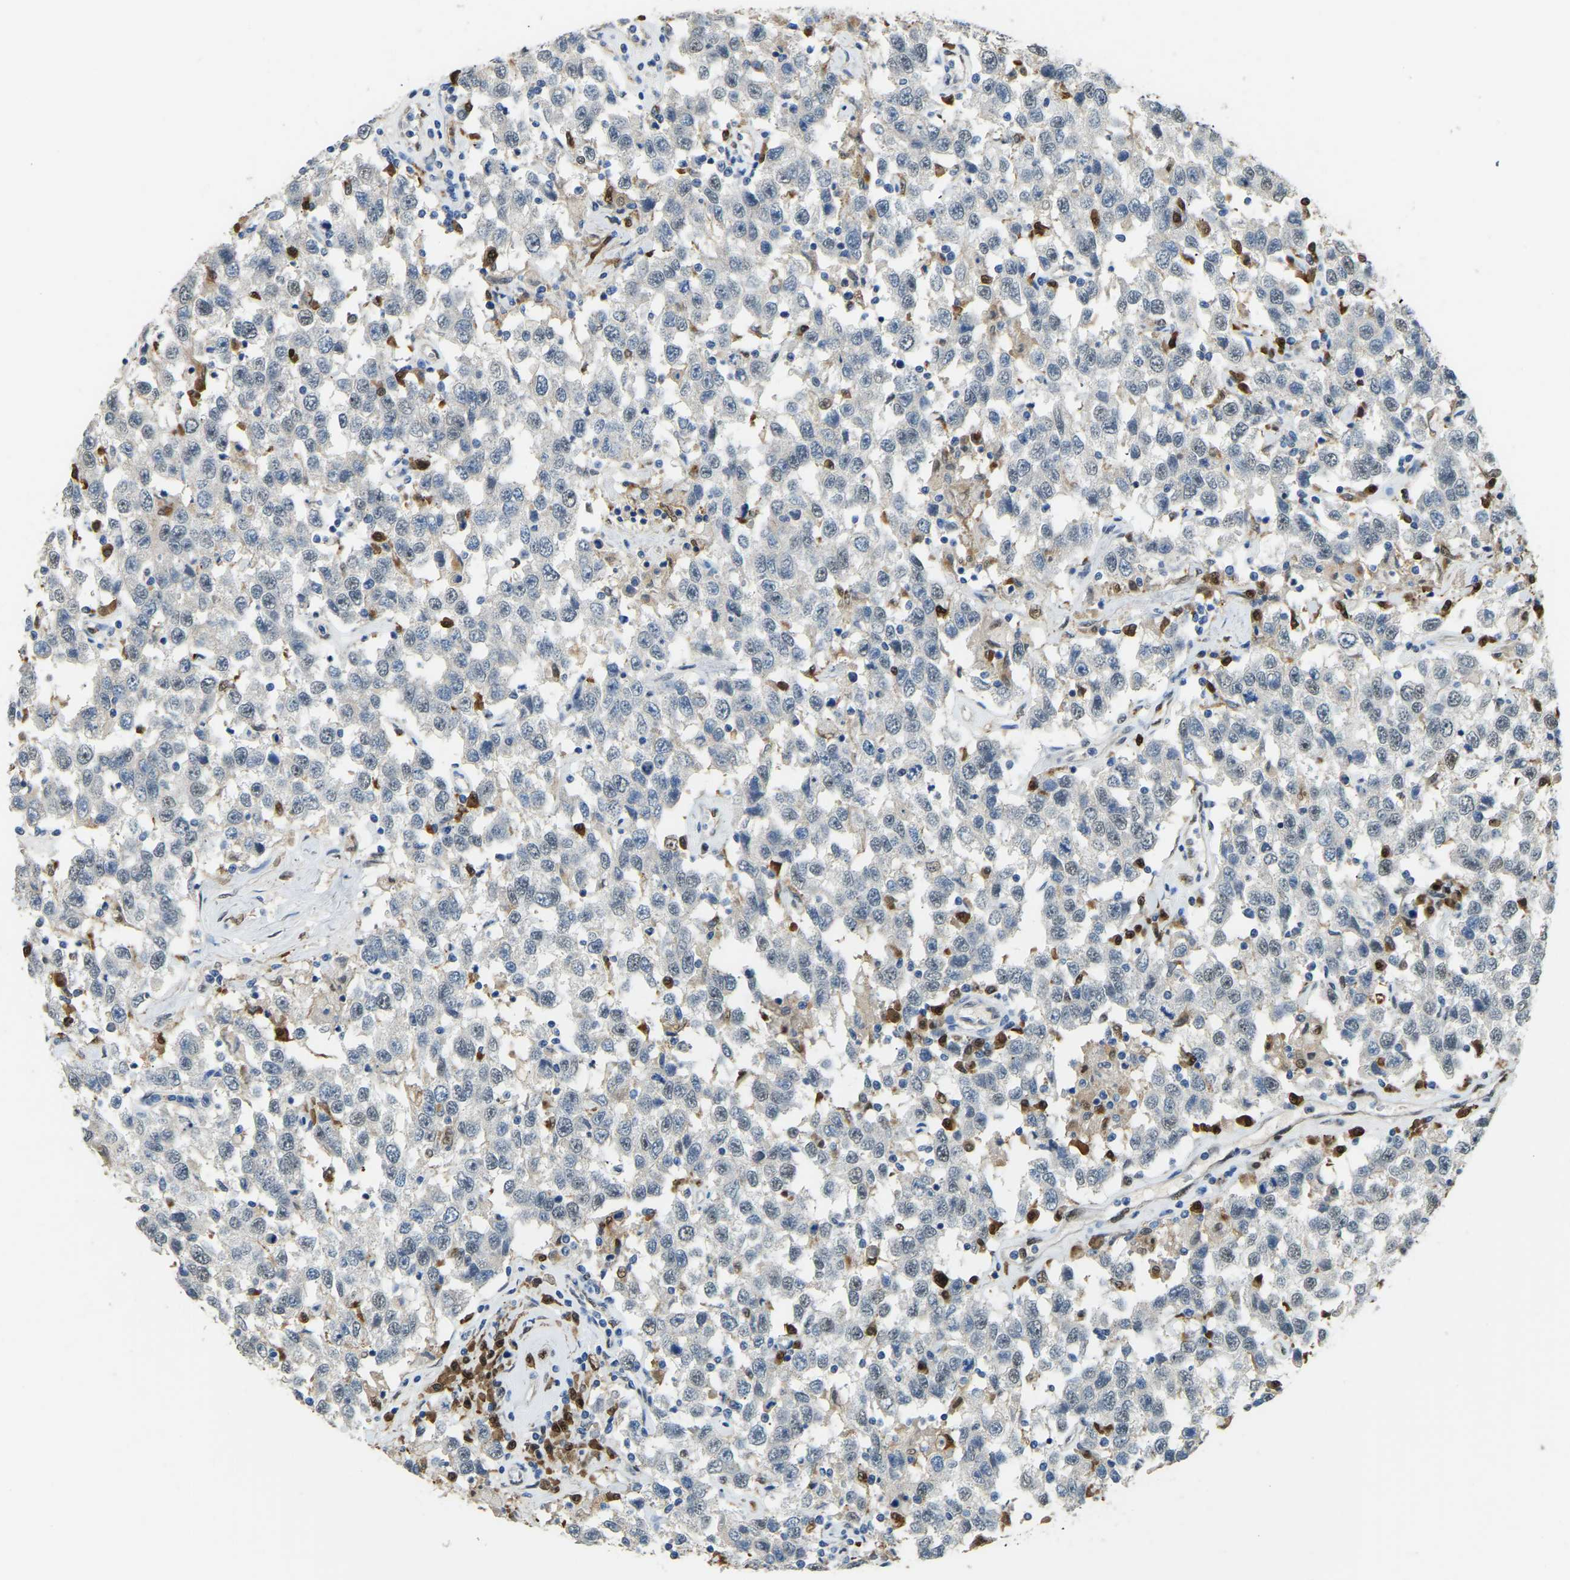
{"staining": {"intensity": "weak", "quantity": "25%-75%", "location": "nuclear"}, "tissue": "testis cancer", "cell_type": "Tumor cells", "image_type": "cancer", "snomed": [{"axis": "morphology", "description": "Seminoma, NOS"}, {"axis": "topography", "description": "Testis"}], "caption": "Approximately 25%-75% of tumor cells in human testis cancer (seminoma) display weak nuclear protein expression as visualized by brown immunohistochemical staining.", "gene": "NANS", "patient": {"sex": "male", "age": 41}}